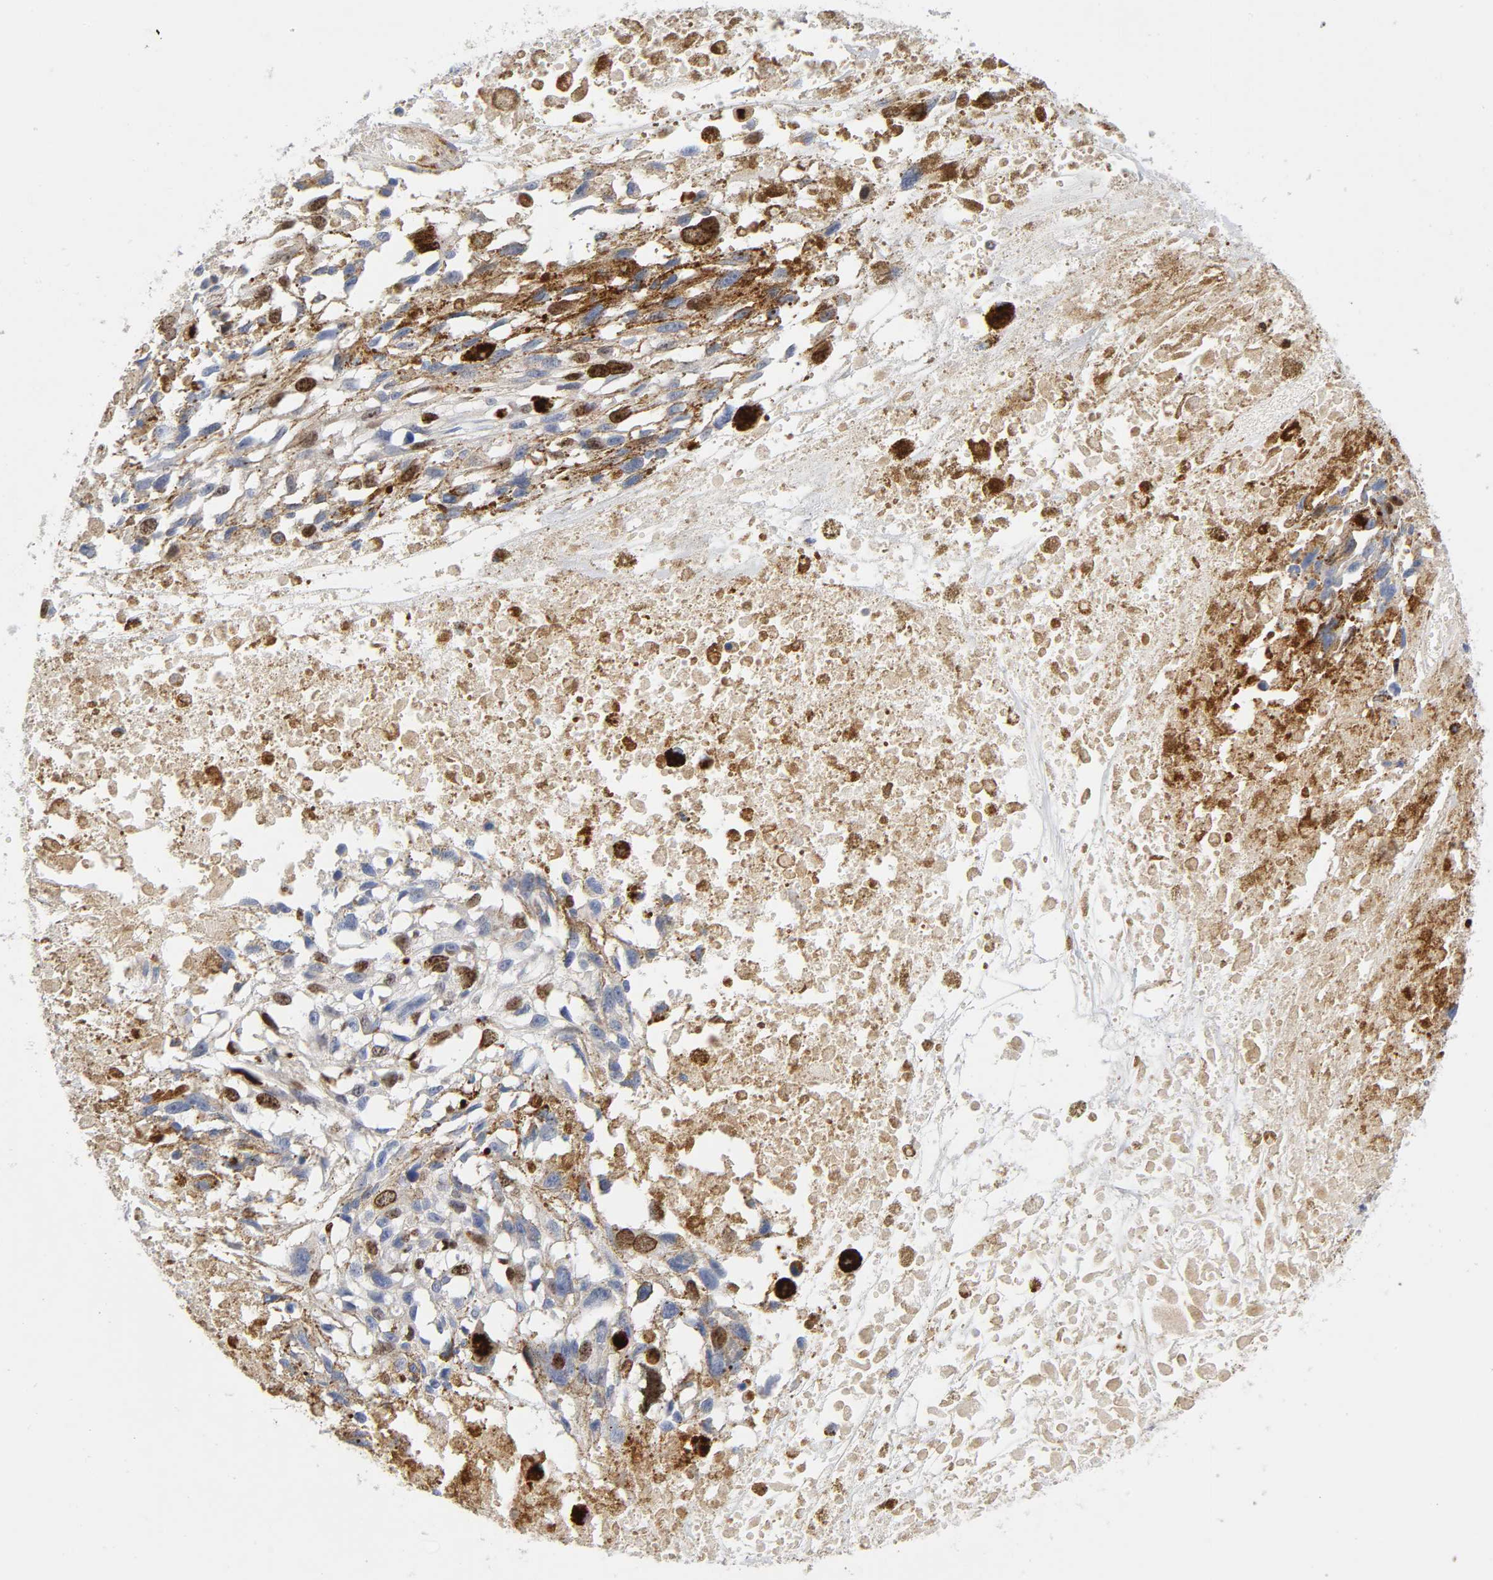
{"staining": {"intensity": "moderate", "quantity": "<25%", "location": "nuclear"}, "tissue": "melanoma", "cell_type": "Tumor cells", "image_type": "cancer", "snomed": [{"axis": "morphology", "description": "Malignant melanoma, Metastatic site"}, {"axis": "topography", "description": "Lymph node"}], "caption": "High-power microscopy captured an immunohistochemistry photomicrograph of melanoma, revealing moderate nuclear staining in about <25% of tumor cells.", "gene": "BIRC5", "patient": {"sex": "male", "age": 59}}